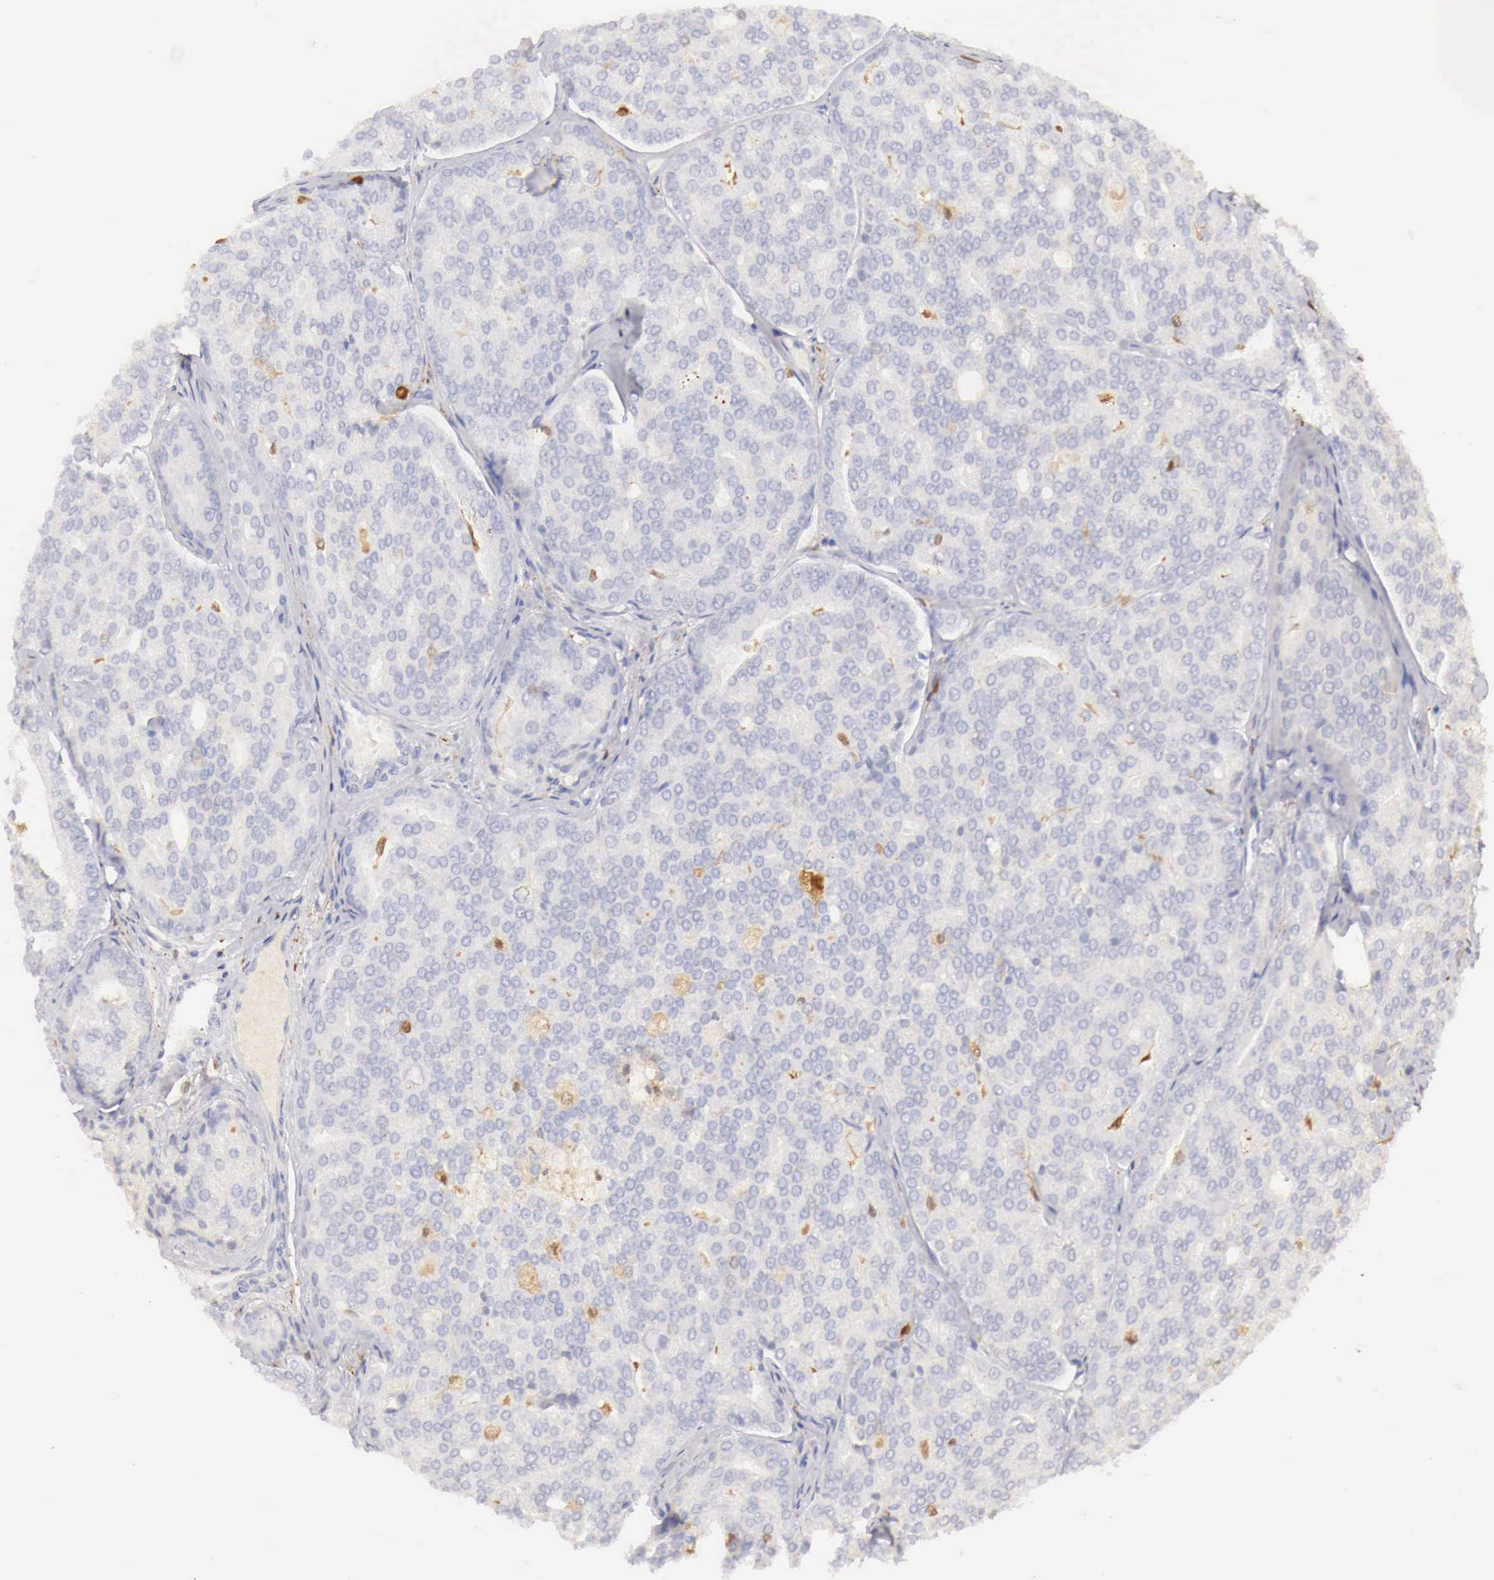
{"staining": {"intensity": "negative", "quantity": "none", "location": "none"}, "tissue": "prostate cancer", "cell_type": "Tumor cells", "image_type": "cancer", "snomed": [{"axis": "morphology", "description": "Adenocarcinoma, High grade"}, {"axis": "topography", "description": "Prostate"}], "caption": "Immunohistochemical staining of prostate cancer demonstrates no significant expression in tumor cells.", "gene": "RENBP", "patient": {"sex": "male", "age": 64}}